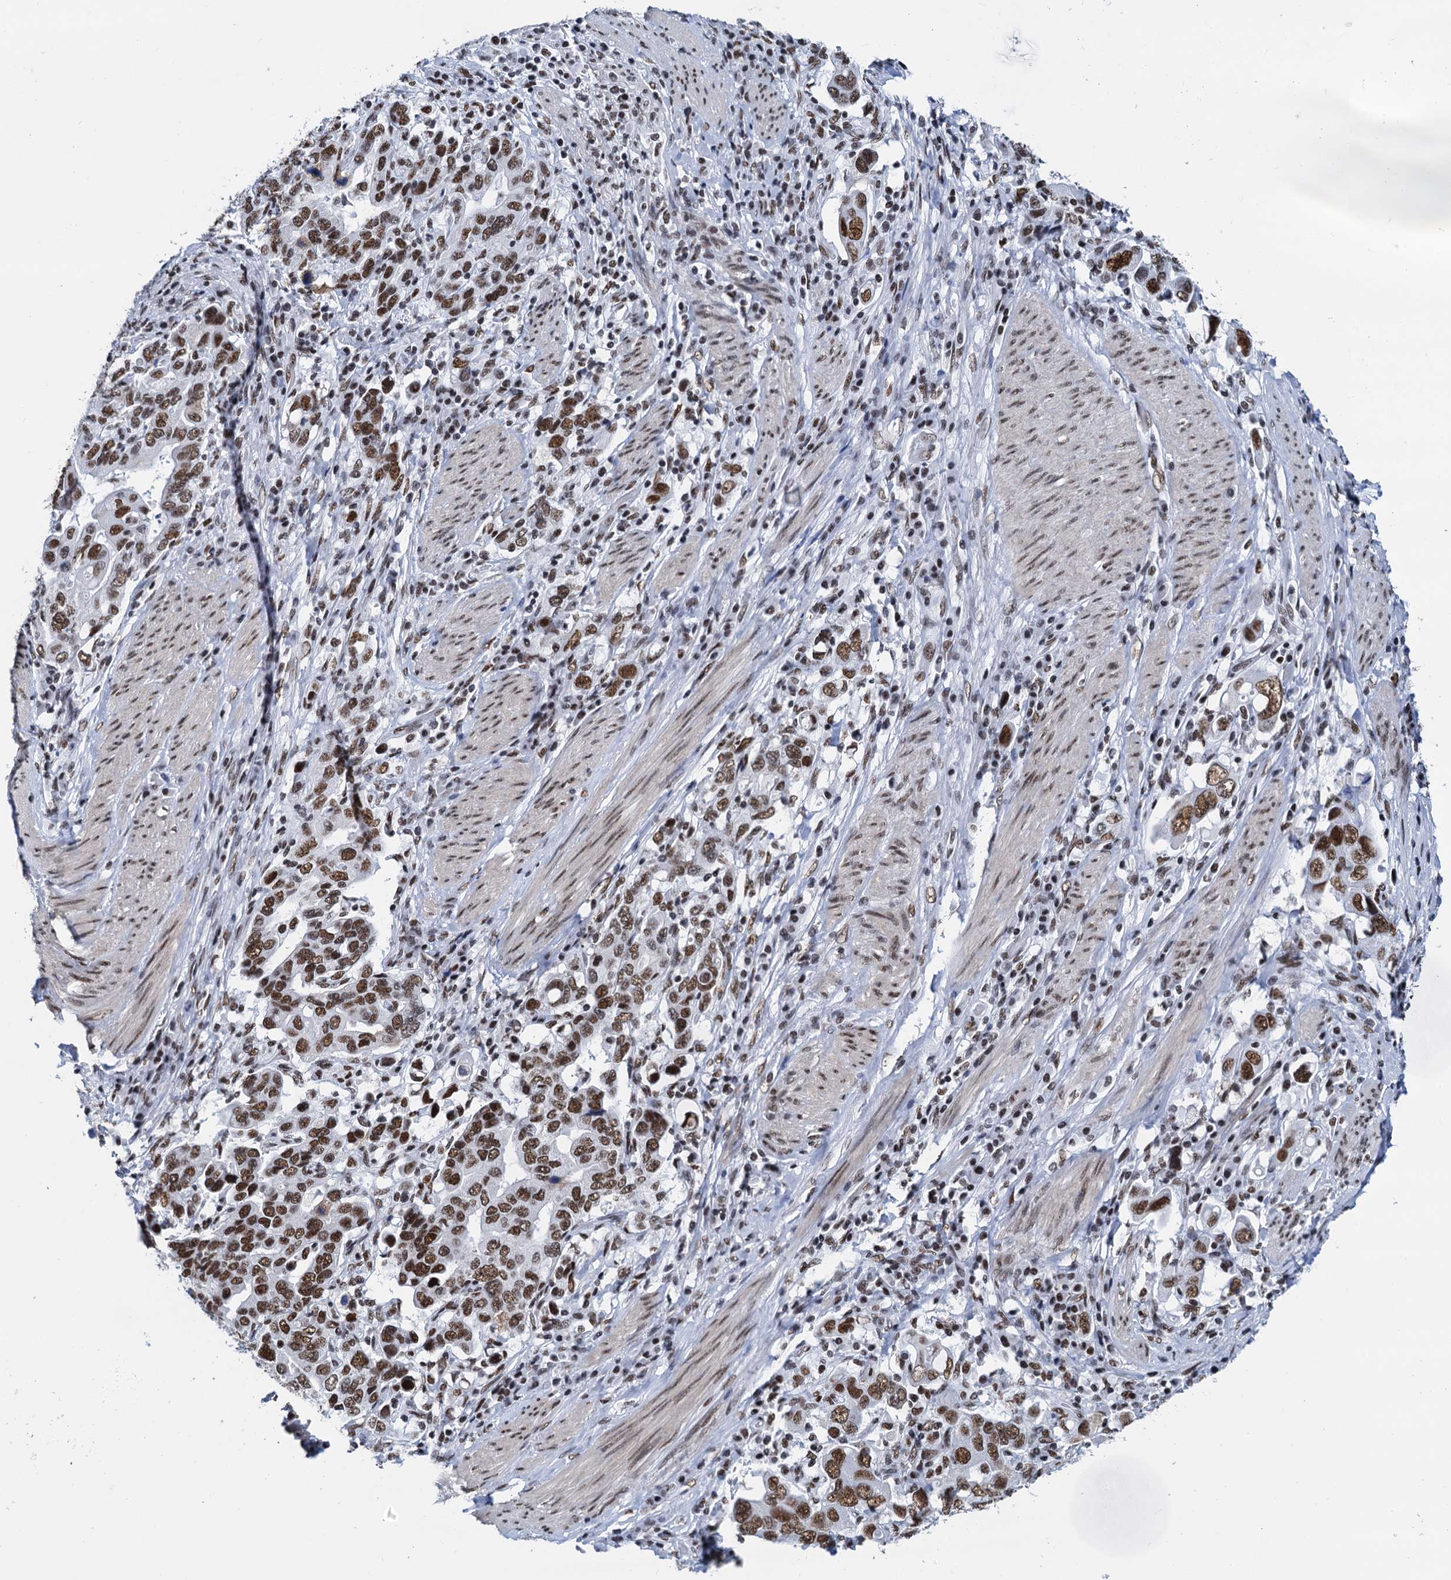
{"staining": {"intensity": "strong", "quantity": ">75%", "location": "nuclear"}, "tissue": "stomach cancer", "cell_type": "Tumor cells", "image_type": "cancer", "snomed": [{"axis": "morphology", "description": "Adenocarcinoma, NOS"}, {"axis": "topography", "description": "Stomach, upper"}], "caption": "Tumor cells display high levels of strong nuclear staining in approximately >75% of cells in stomach cancer. The protein is stained brown, and the nuclei are stained in blue (DAB IHC with brightfield microscopy, high magnification).", "gene": "SLTM", "patient": {"sex": "male", "age": 62}}